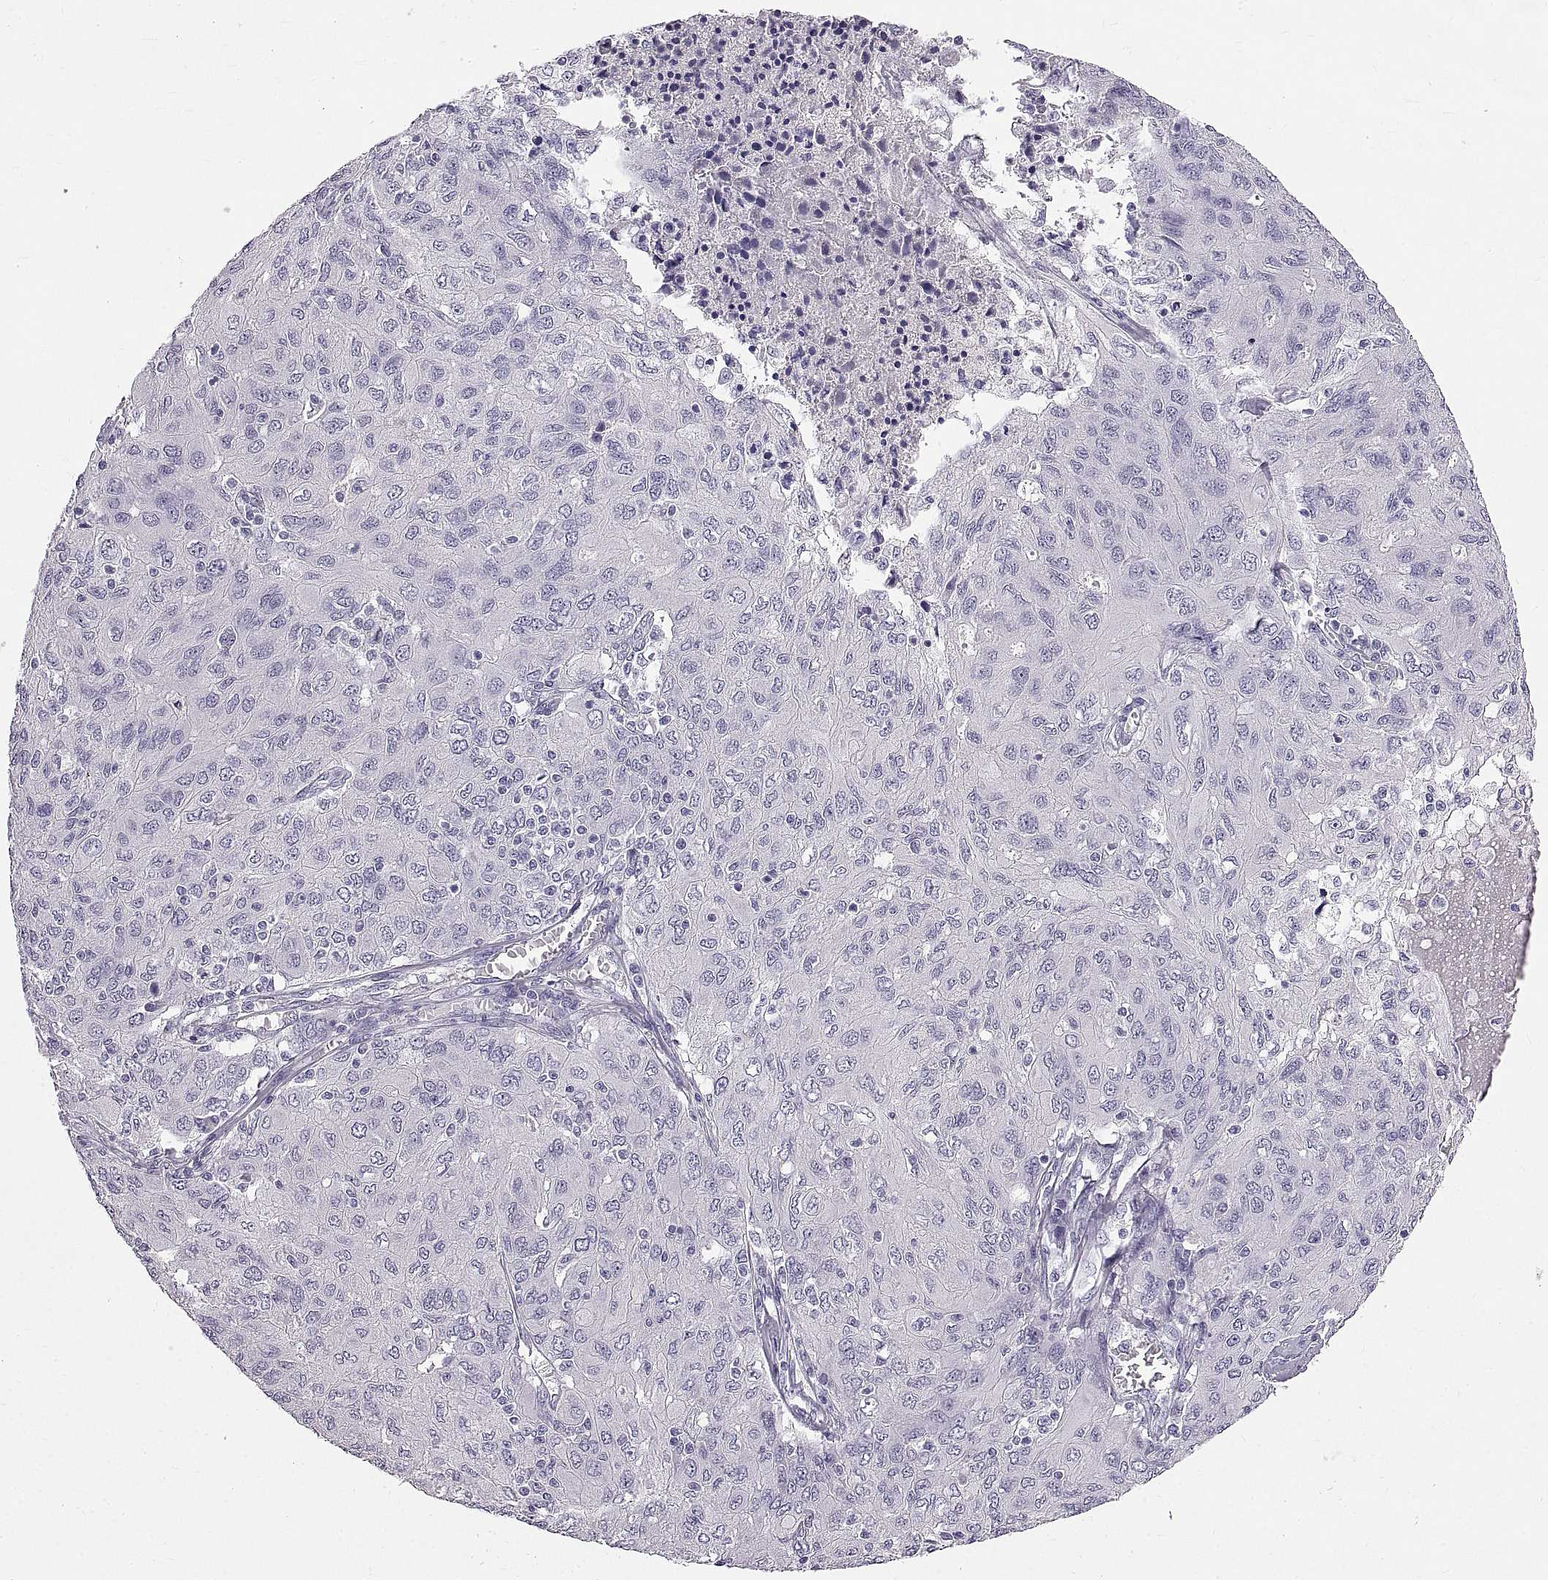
{"staining": {"intensity": "negative", "quantity": "none", "location": "none"}, "tissue": "ovarian cancer", "cell_type": "Tumor cells", "image_type": "cancer", "snomed": [{"axis": "morphology", "description": "Carcinoma, endometroid"}, {"axis": "topography", "description": "Ovary"}], "caption": "Human endometroid carcinoma (ovarian) stained for a protein using IHC shows no positivity in tumor cells.", "gene": "WFDC8", "patient": {"sex": "female", "age": 50}}